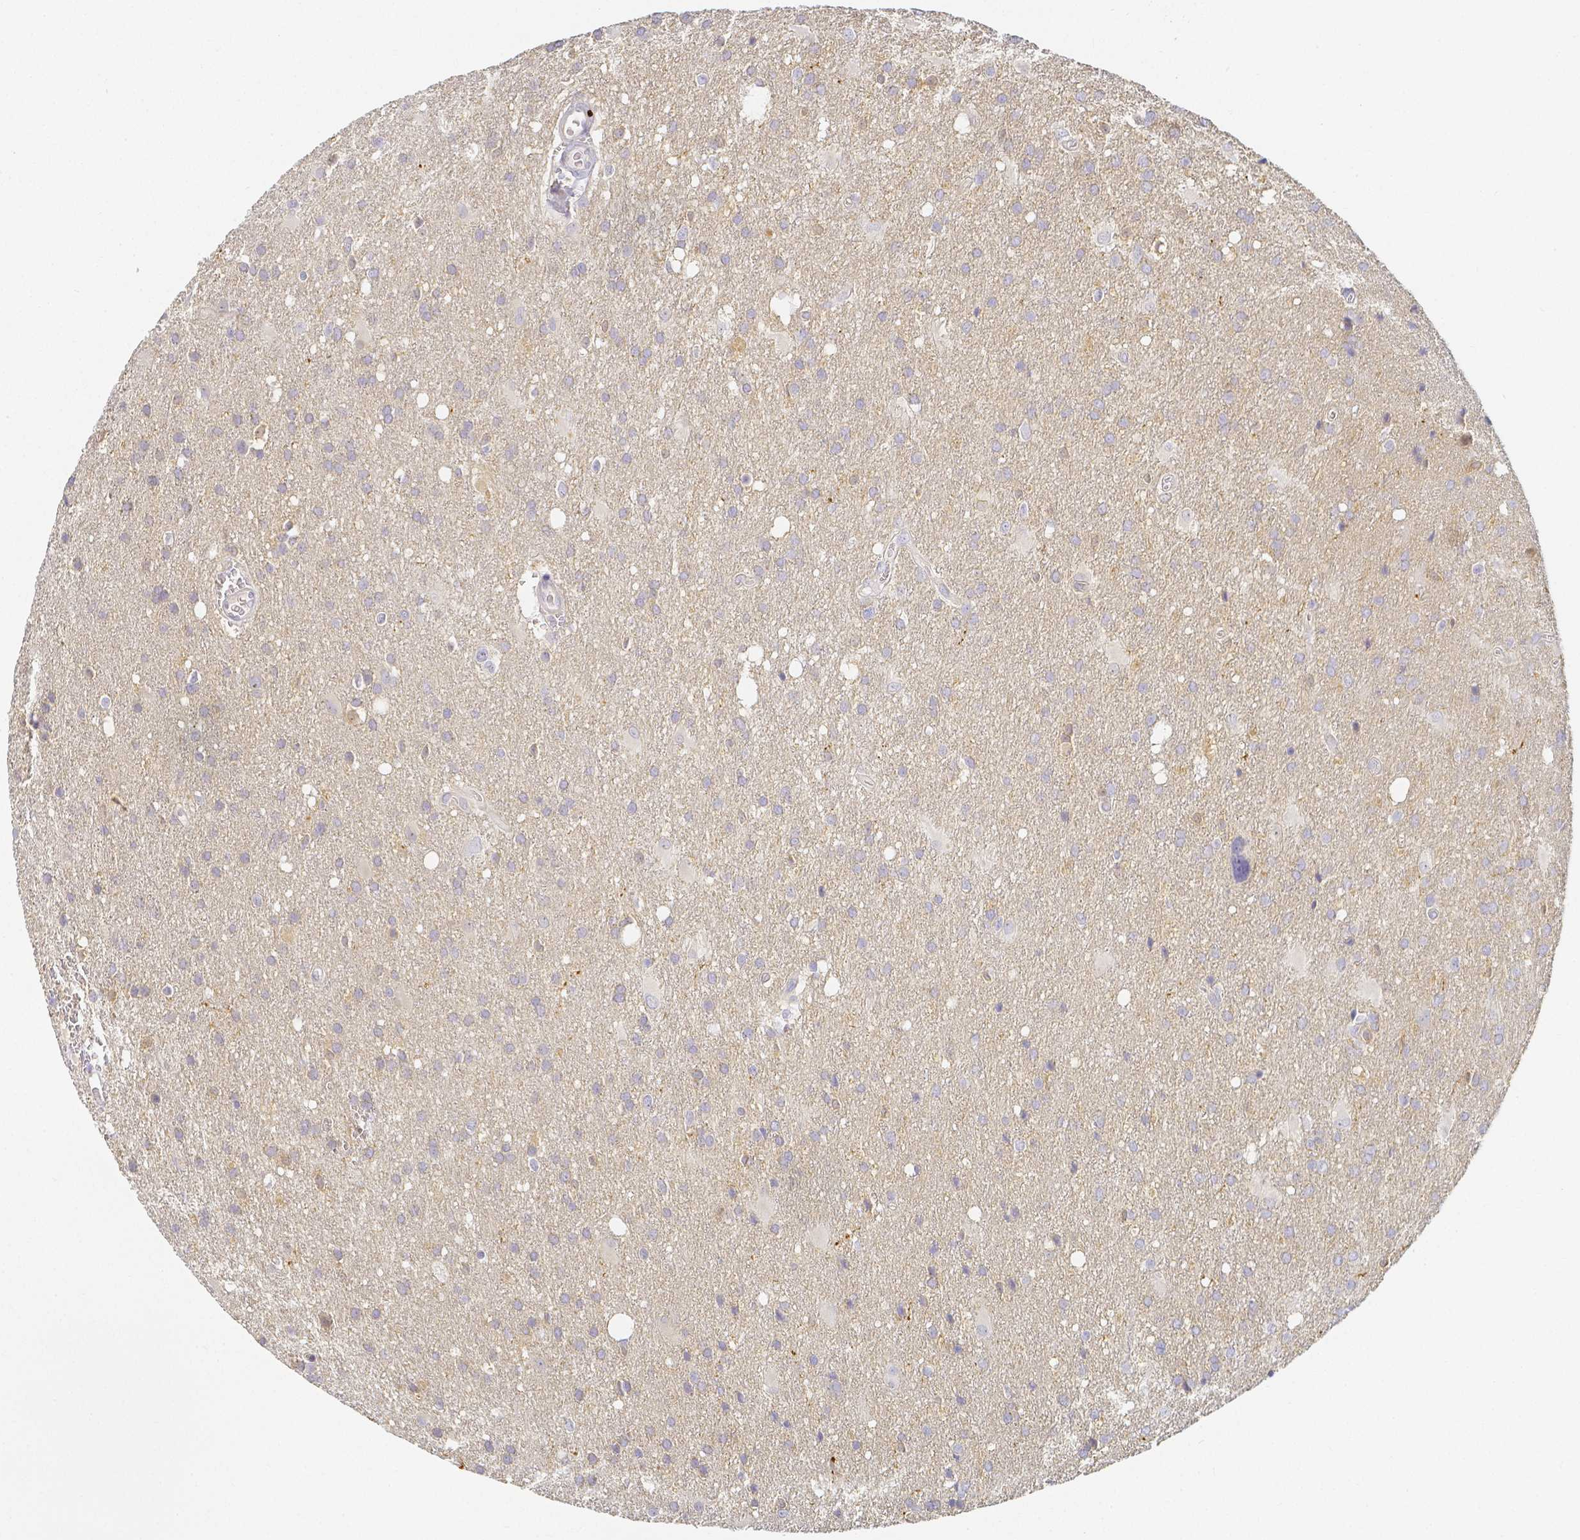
{"staining": {"intensity": "negative", "quantity": "none", "location": "none"}, "tissue": "glioma", "cell_type": "Tumor cells", "image_type": "cancer", "snomed": [{"axis": "morphology", "description": "Glioma, malignant, Low grade"}, {"axis": "topography", "description": "Brain"}], "caption": "DAB immunohistochemical staining of malignant glioma (low-grade) exhibits no significant positivity in tumor cells.", "gene": "KCNH1", "patient": {"sex": "male", "age": 66}}